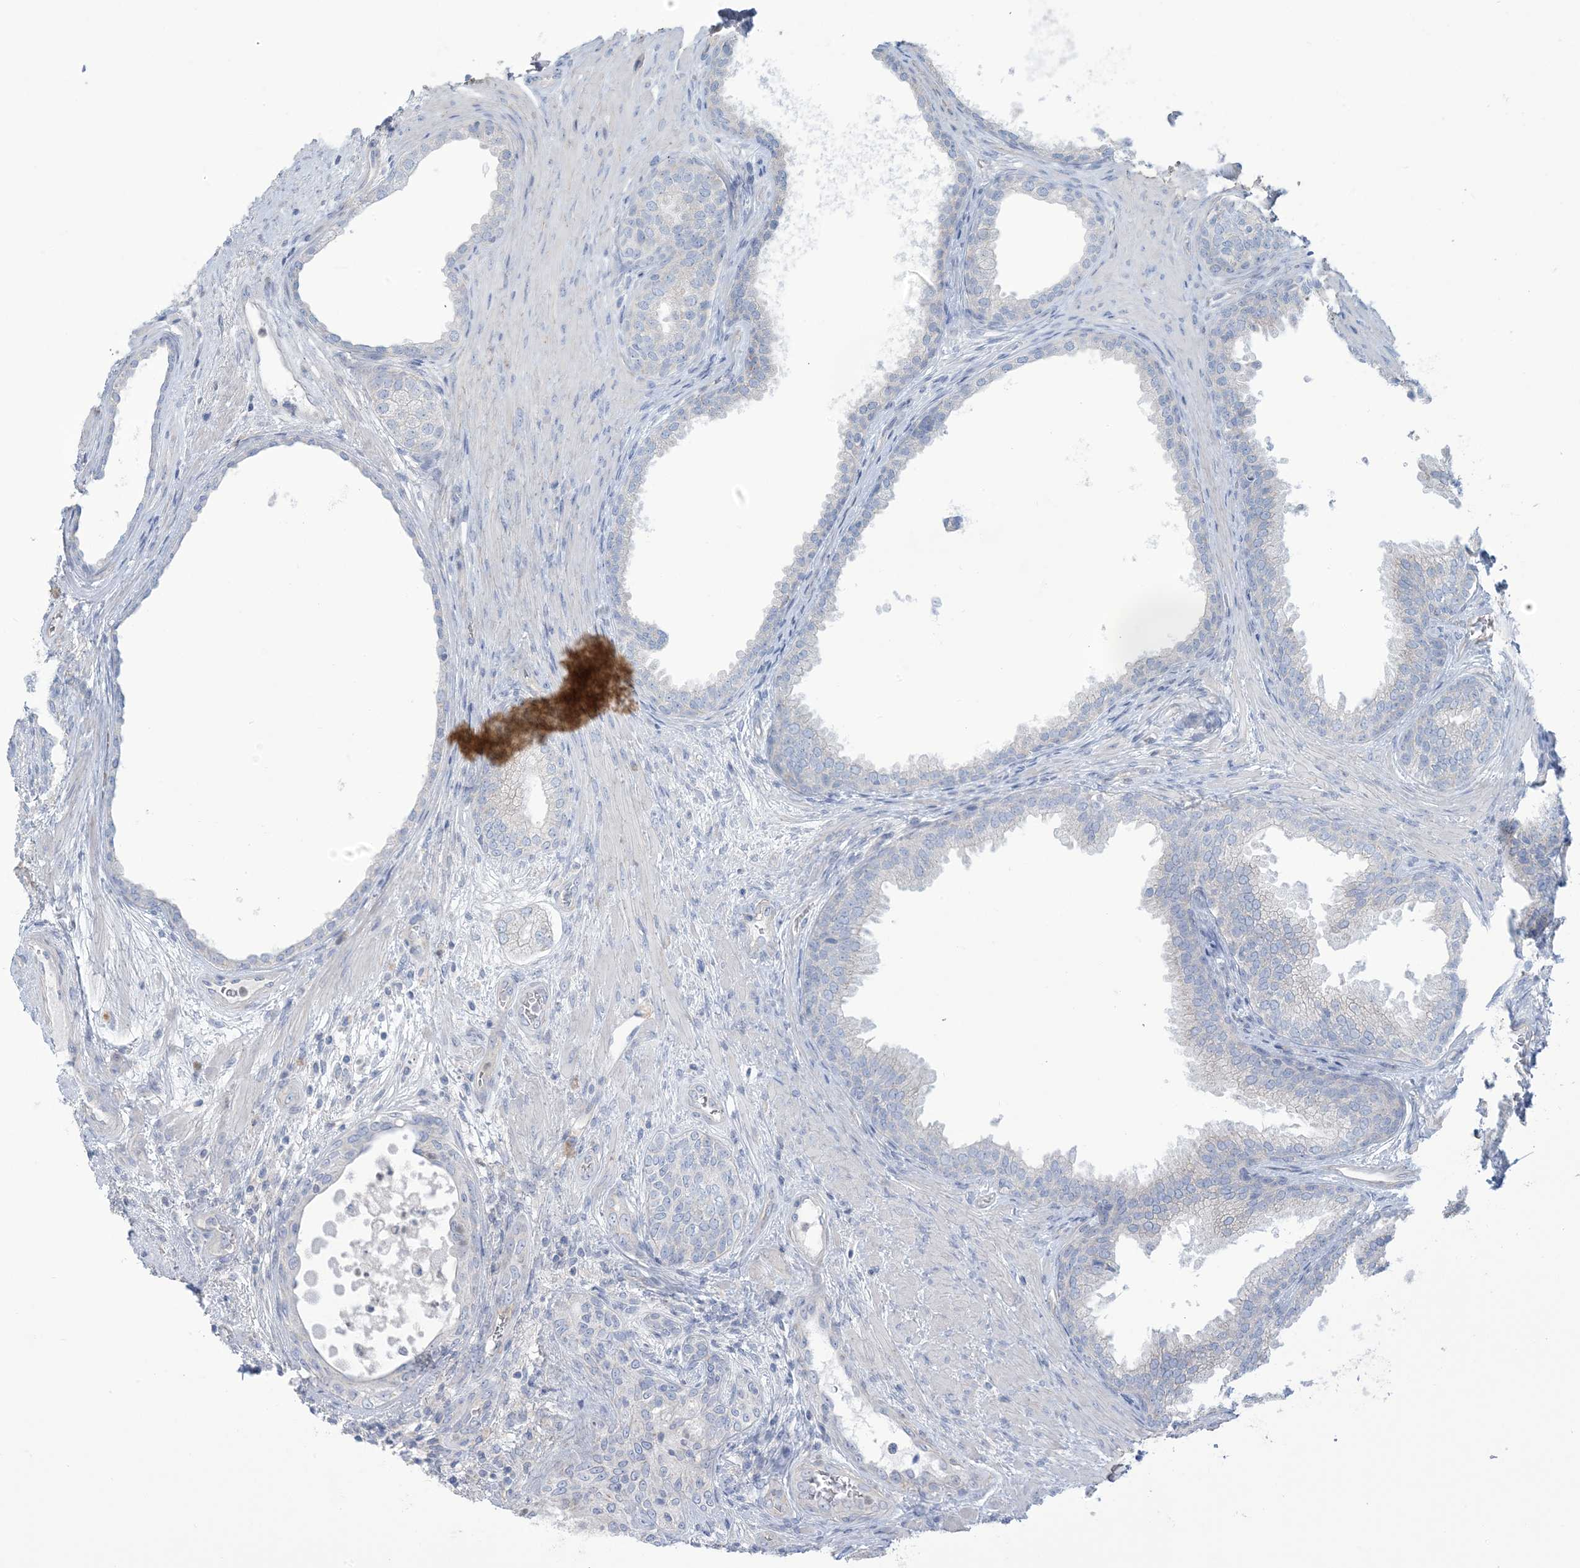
{"staining": {"intensity": "negative", "quantity": "none", "location": "none"}, "tissue": "prostate", "cell_type": "Glandular cells", "image_type": "normal", "snomed": [{"axis": "morphology", "description": "Normal tissue, NOS"}, {"axis": "topography", "description": "Prostate"}], "caption": "Immunohistochemistry (IHC) photomicrograph of benign prostate: human prostate stained with DAB (3,3'-diaminobenzidine) displays no significant protein staining in glandular cells. (DAB (3,3'-diaminobenzidine) immunohistochemistry (IHC) with hematoxylin counter stain).", "gene": "MTHFD2L", "patient": {"sex": "male", "age": 76}}